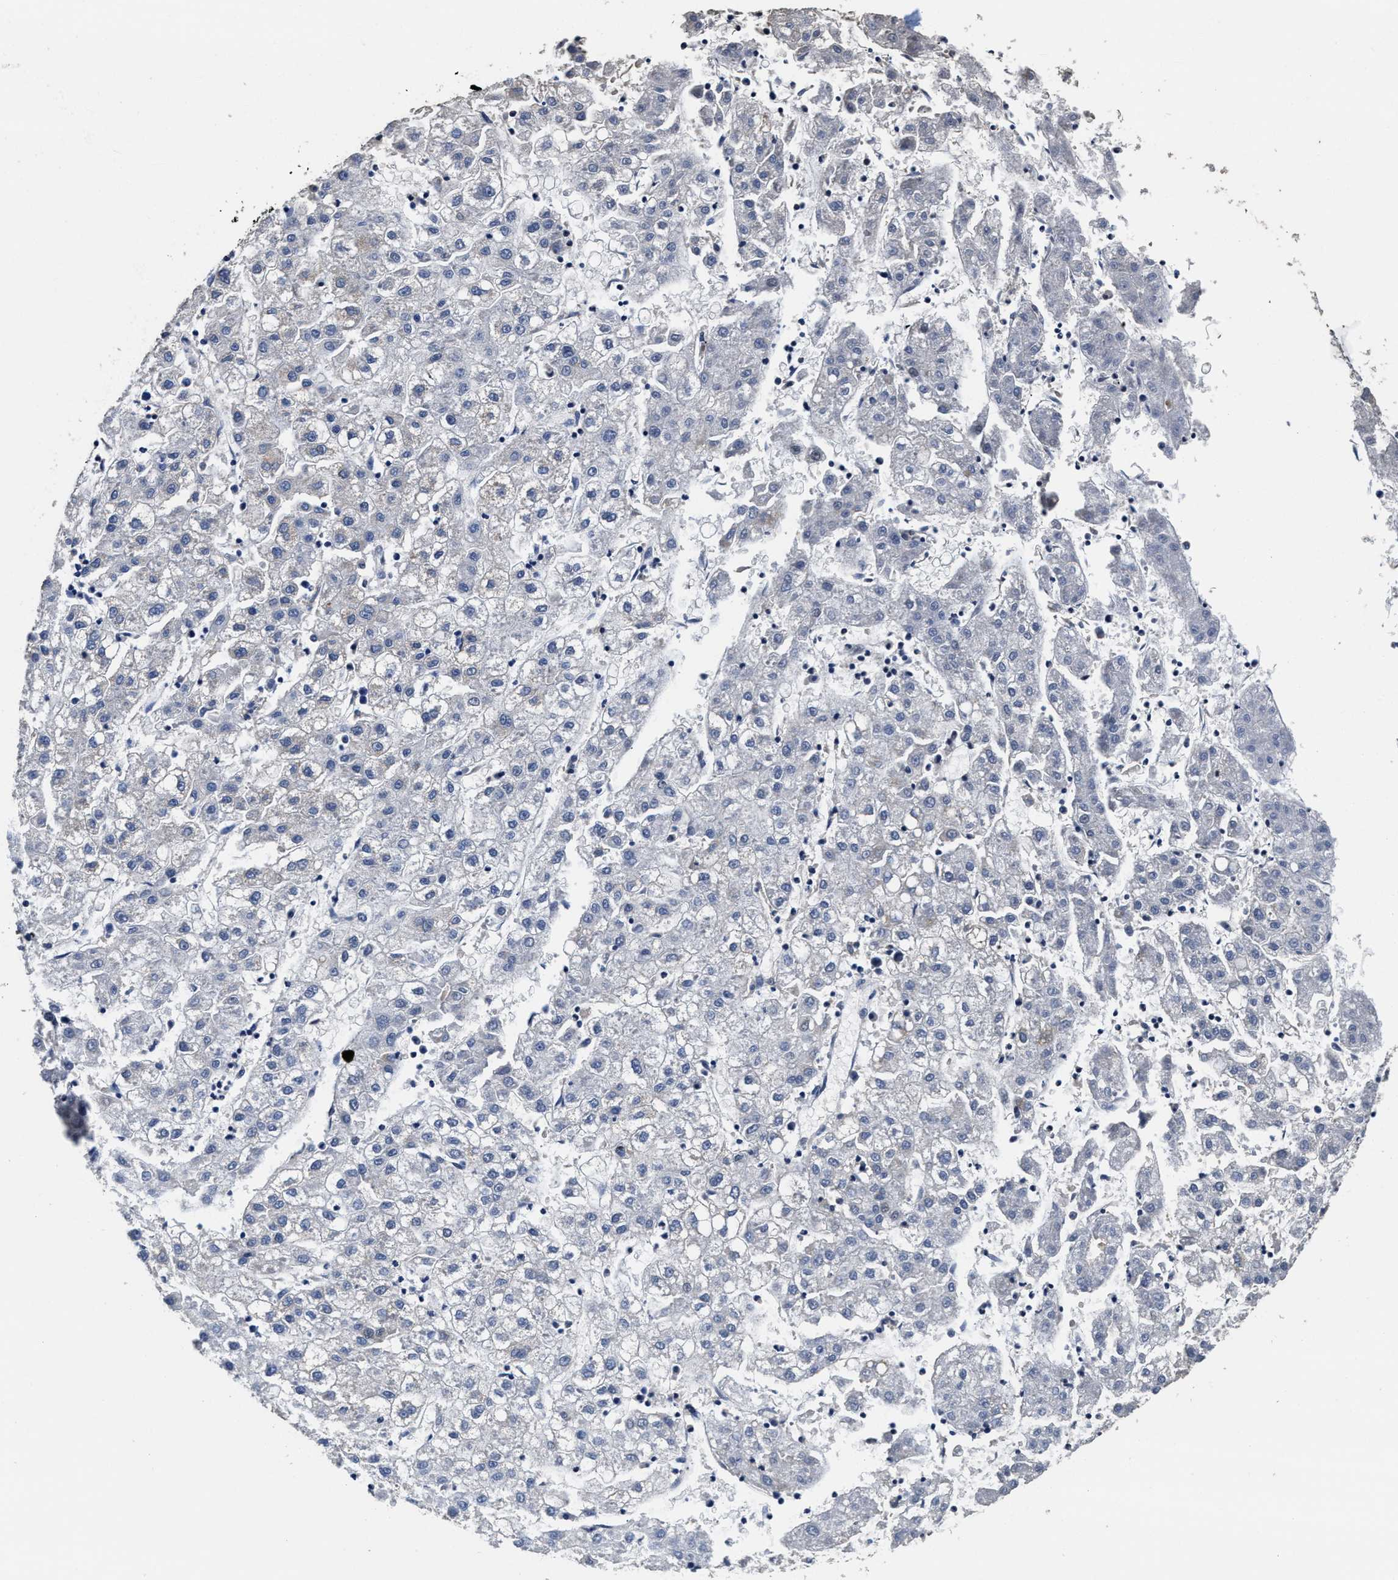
{"staining": {"intensity": "negative", "quantity": "none", "location": "none"}, "tissue": "liver cancer", "cell_type": "Tumor cells", "image_type": "cancer", "snomed": [{"axis": "morphology", "description": "Carcinoma, Hepatocellular, NOS"}, {"axis": "topography", "description": "Liver"}], "caption": "The micrograph exhibits no staining of tumor cells in hepatocellular carcinoma (liver).", "gene": "ZFAT", "patient": {"sex": "male", "age": 72}}